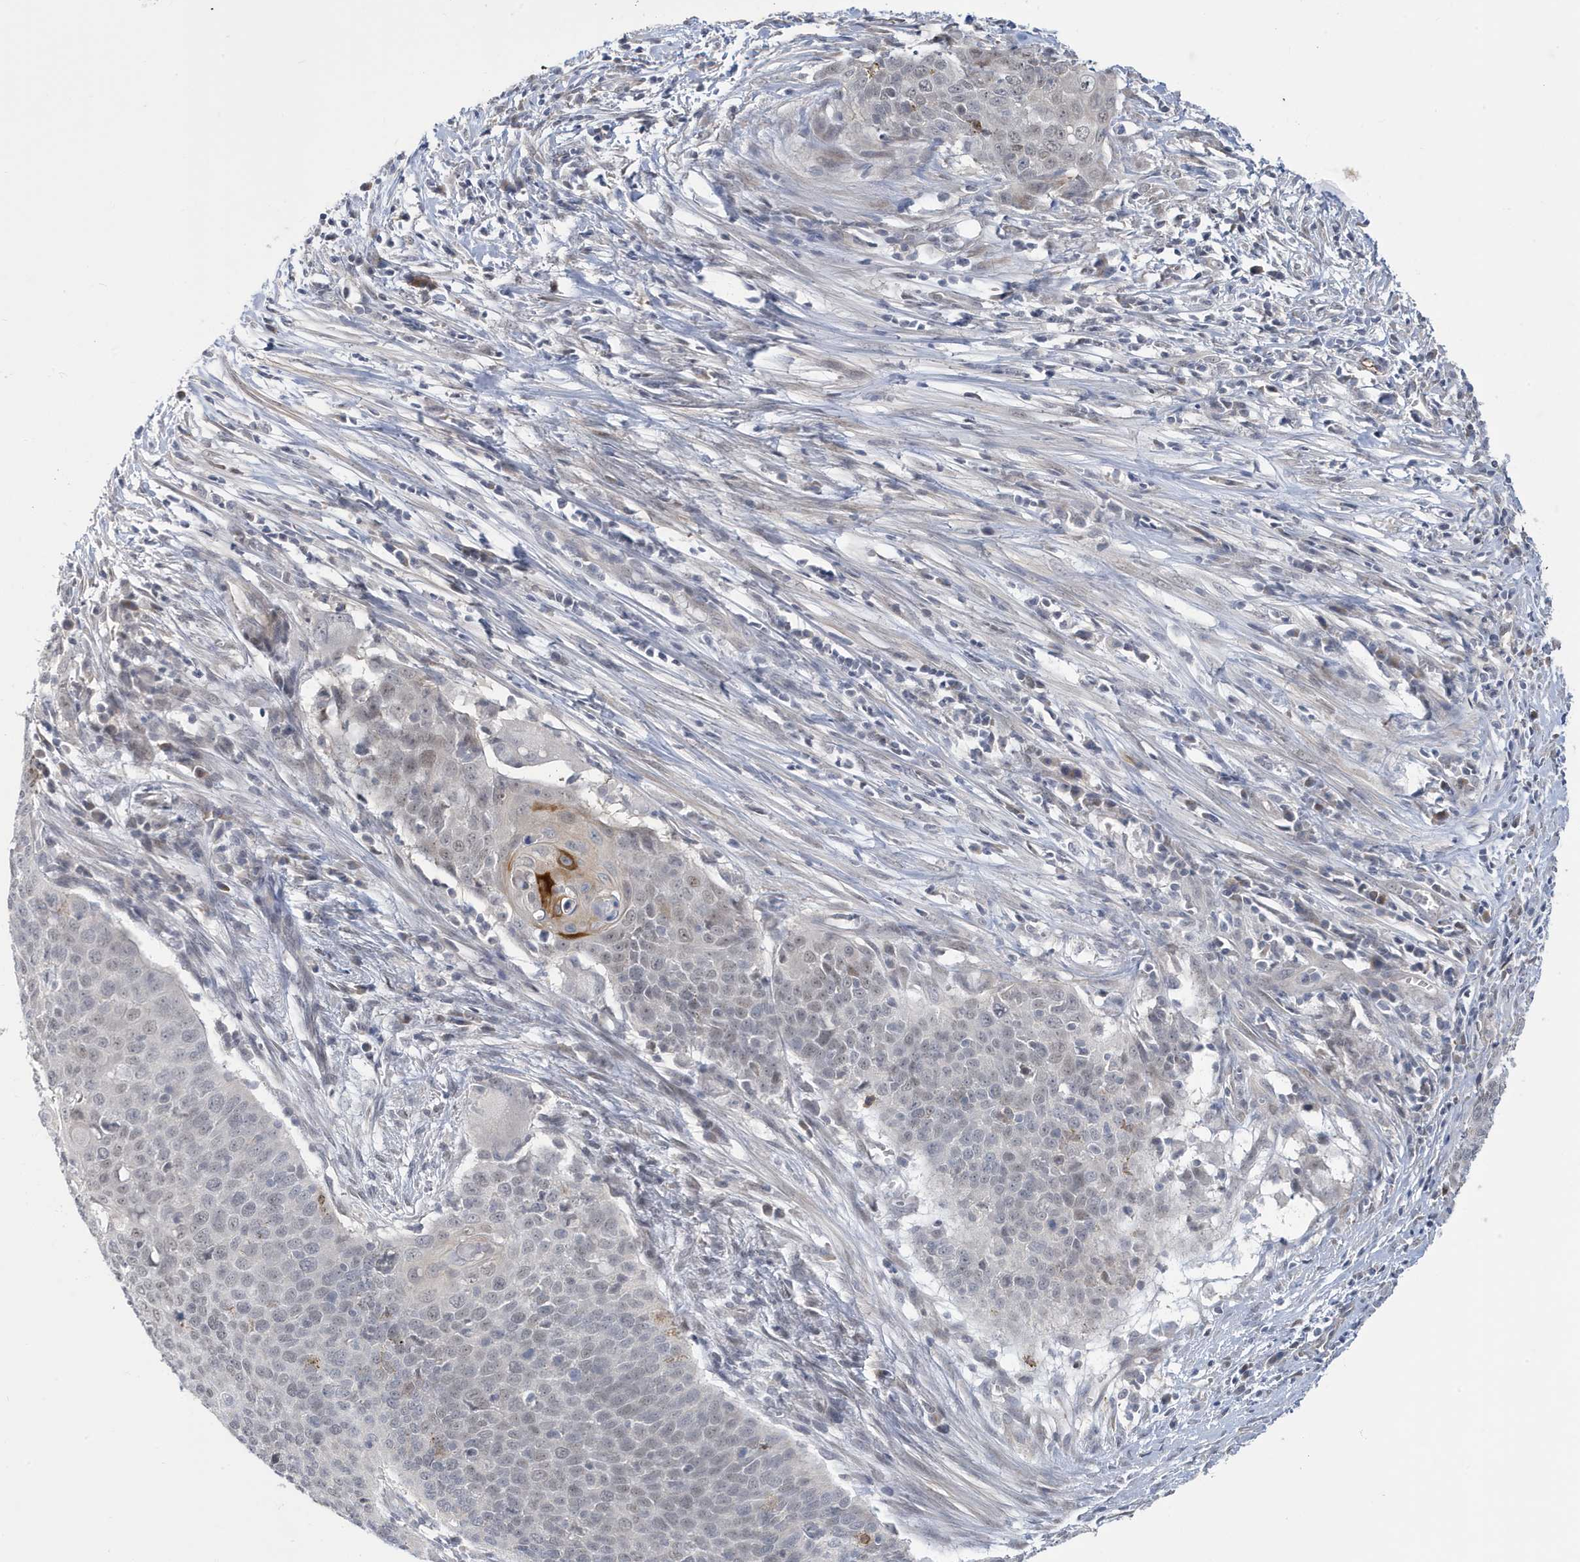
{"staining": {"intensity": "weak", "quantity": "25%-75%", "location": "nuclear"}, "tissue": "cervical cancer", "cell_type": "Tumor cells", "image_type": "cancer", "snomed": [{"axis": "morphology", "description": "Squamous cell carcinoma, NOS"}, {"axis": "topography", "description": "Cervix"}], "caption": "Cervical squamous cell carcinoma stained with DAB immunohistochemistry (IHC) exhibits low levels of weak nuclear staining in approximately 25%-75% of tumor cells.", "gene": "ZNF654", "patient": {"sex": "female", "age": 39}}